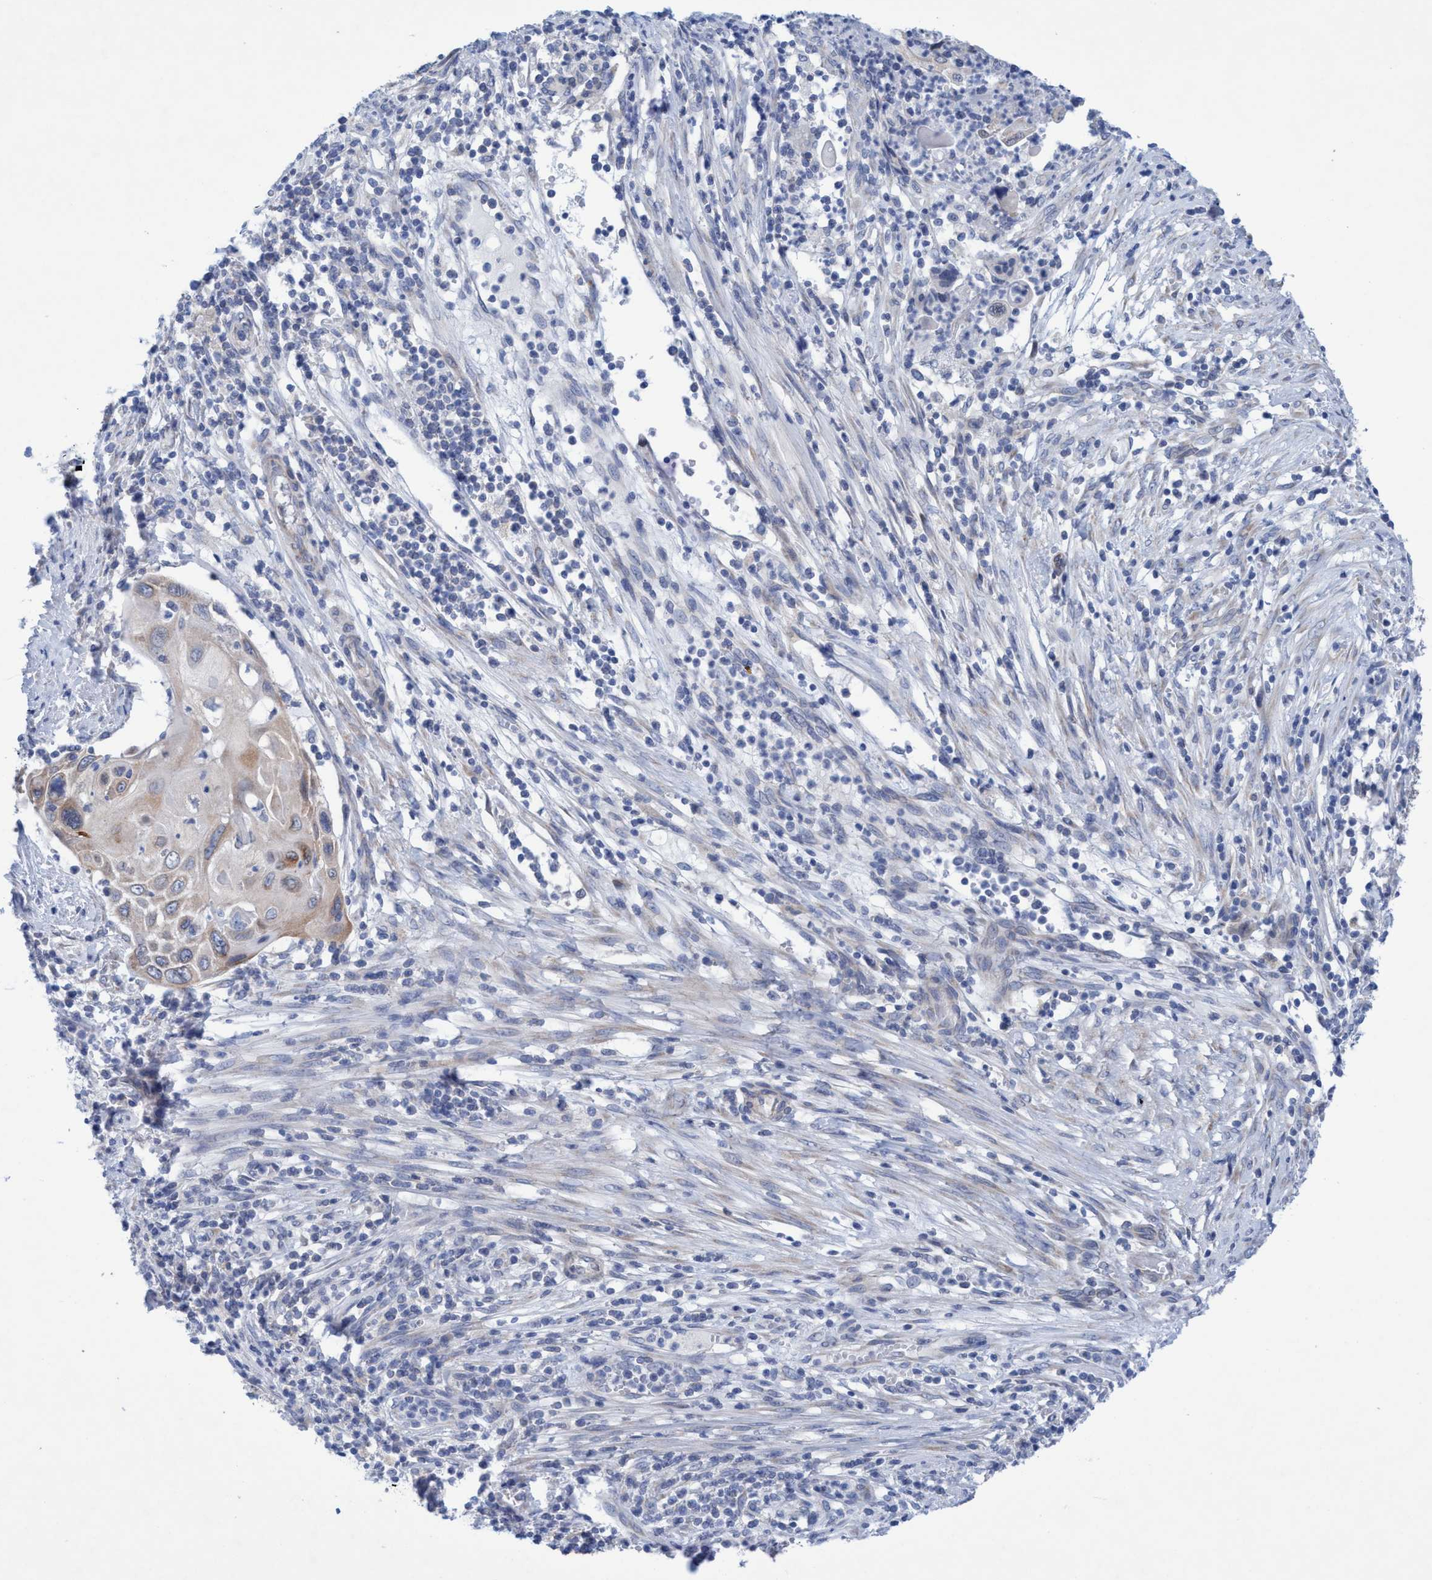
{"staining": {"intensity": "weak", "quantity": "25%-75%", "location": "cytoplasmic/membranous"}, "tissue": "cervical cancer", "cell_type": "Tumor cells", "image_type": "cancer", "snomed": [{"axis": "morphology", "description": "Squamous cell carcinoma, NOS"}, {"axis": "topography", "description": "Cervix"}], "caption": "Human cervical cancer (squamous cell carcinoma) stained with a protein marker displays weak staining in tumor cells.", "gene": "RSAD1", "patient": {"sex": "female", "age": 70}}